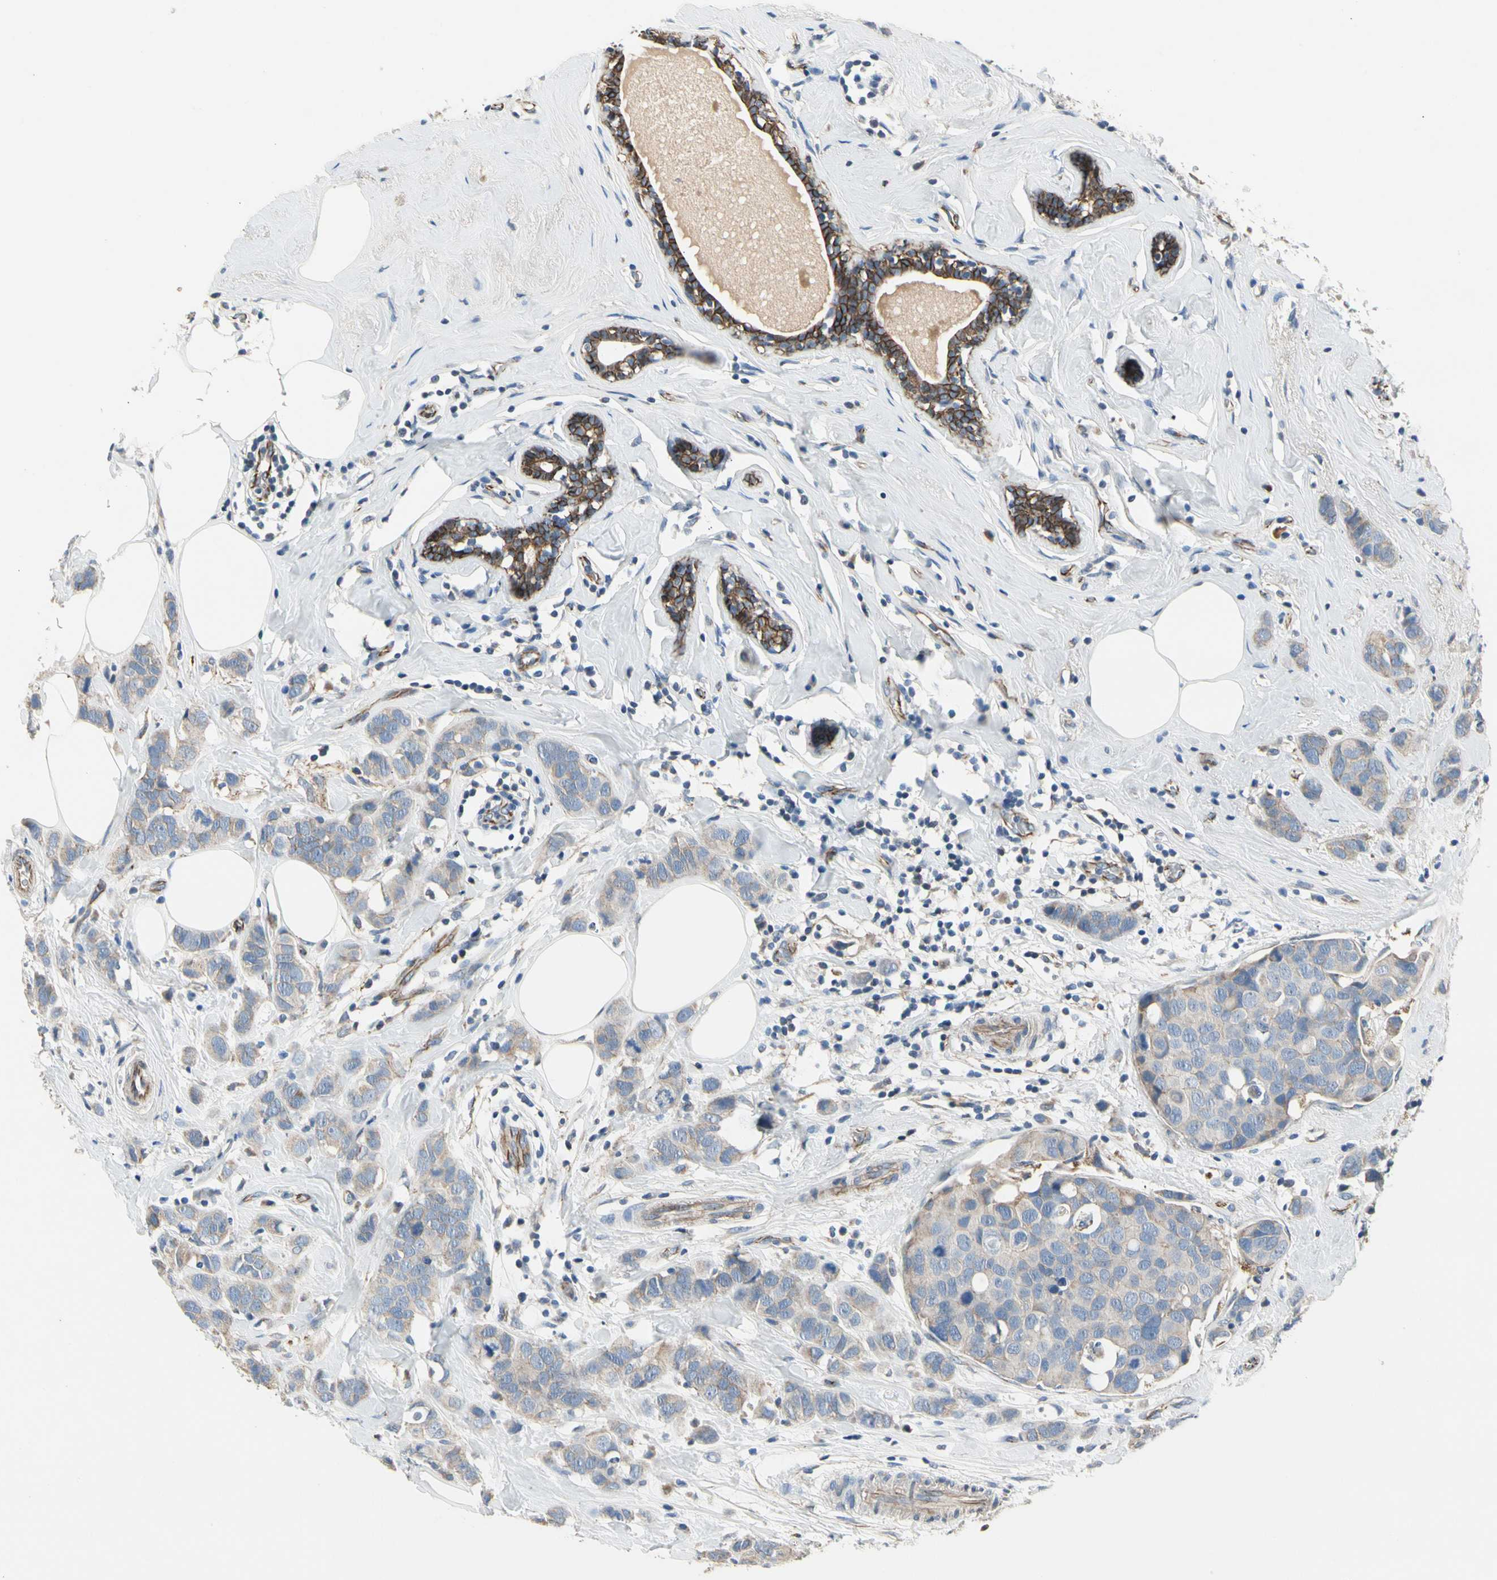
{"staining": {"intensity": "weak", "quantity": "<25%", "location": "cytoplasmic/membranous"}, "tissue": "breast cancer", "cell_type": "Tumor cells", "image_type": "cancer", "snomed": [{"axis": "morphology", "description": "Normal tissue, NOS"}, {"axis": "morphology", "description": "Duct carcinoma"}, {"axis": "topography", "description": "Breast"}], "caption": "This is a micrograph of immunohistochemistry staining of invasive ductal carcinoma (breast), which shows no expression in tumor cells.", "gene": "LGR6", "patient": {"sex": "female", "age": 50}}